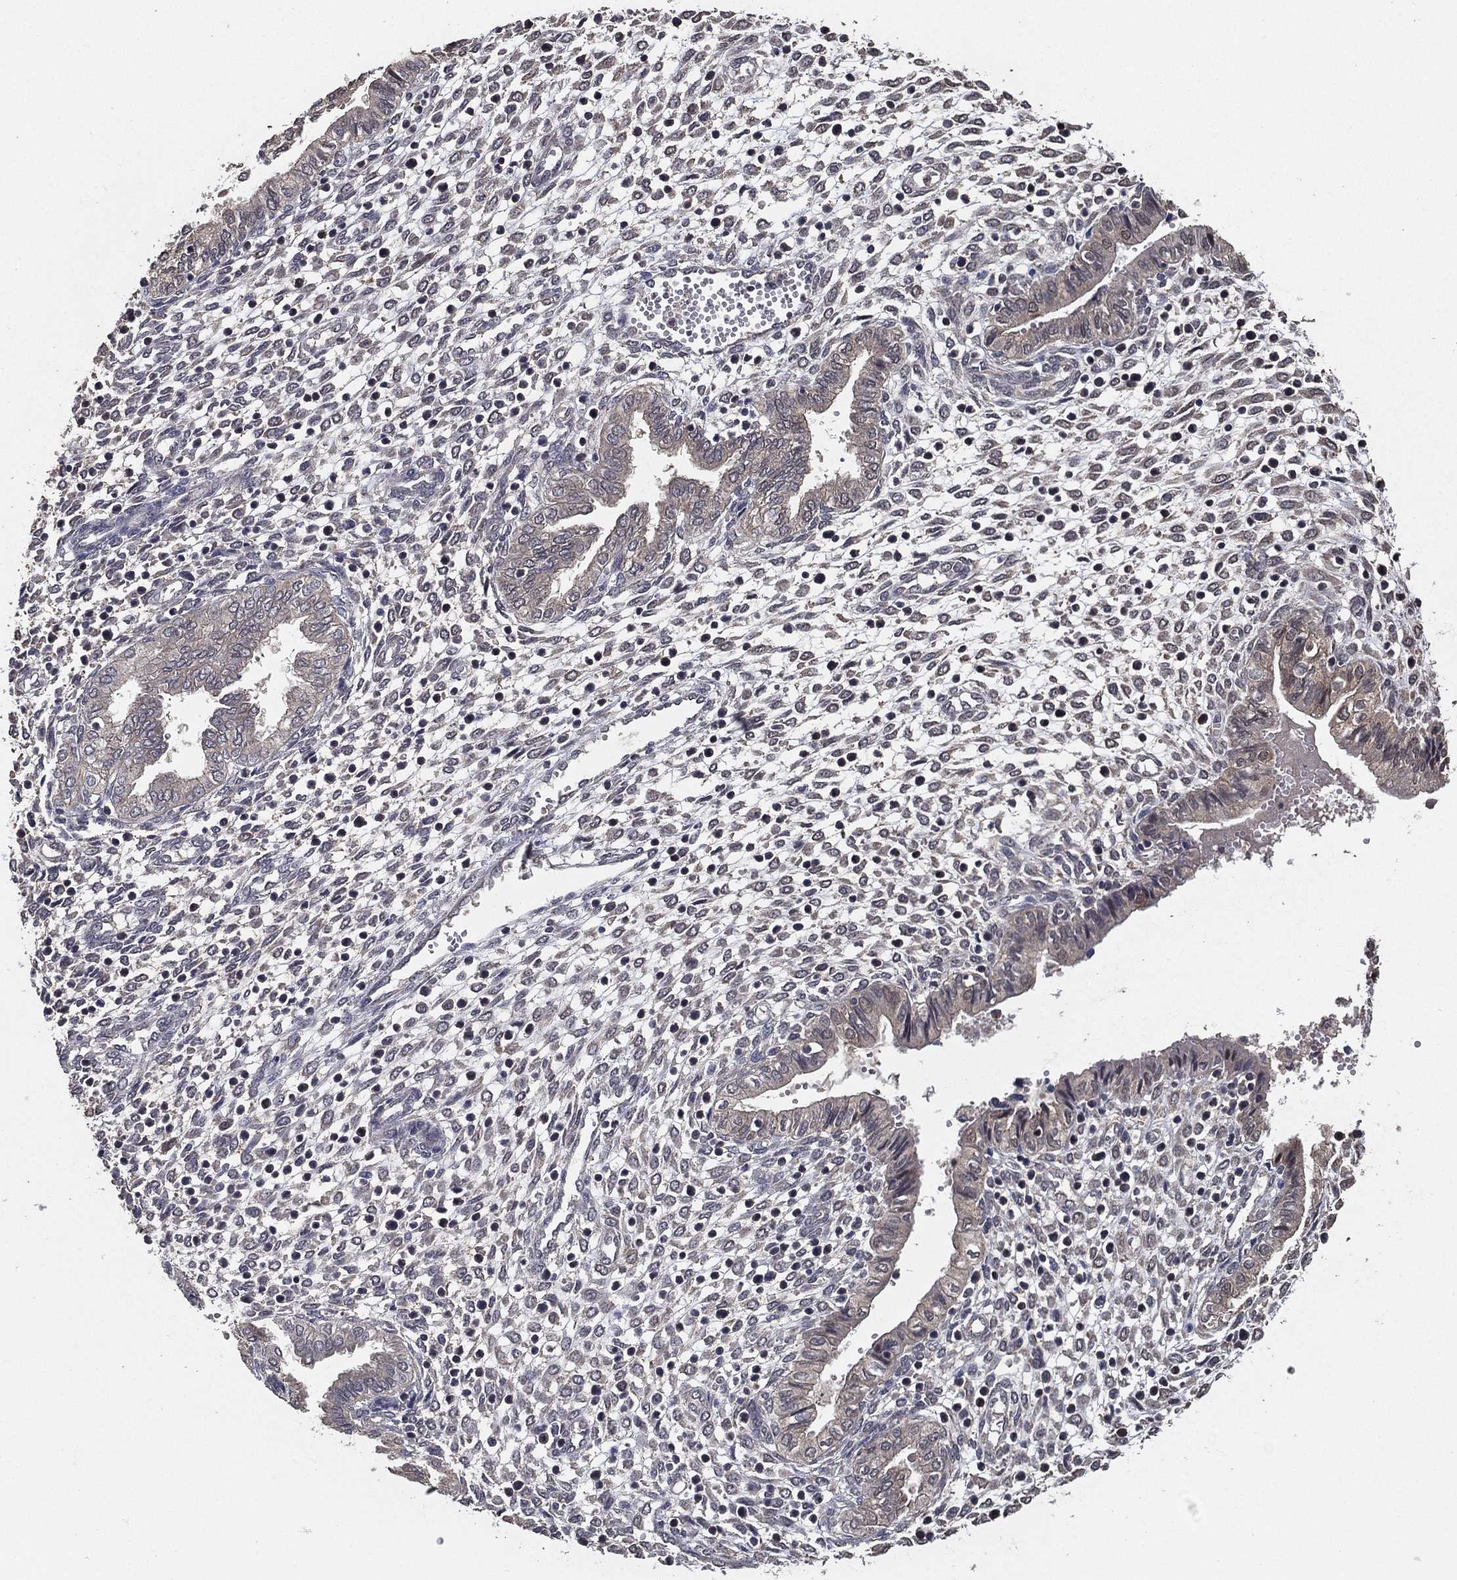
{"staining": {"intensity": "negative", "quantity": "none", "location": "none"}, "tissue": "endometrium", "cell_type": "Cells in endometrial stroma", "image_type": "normal", "snomed": [{"axis": "morphology", "description": "Normal tissue, NOS"}, {"axis": "topography", "description": "Endometrium"}], "caption": "DAB (3,3'-diaminobenzidine) immunohistochemical staining of normal human endometrium exhibits no significant expression in cells in endometrial stroma.", "gene": "PCNT", "patient": {"sex": "female", "age": 43}}